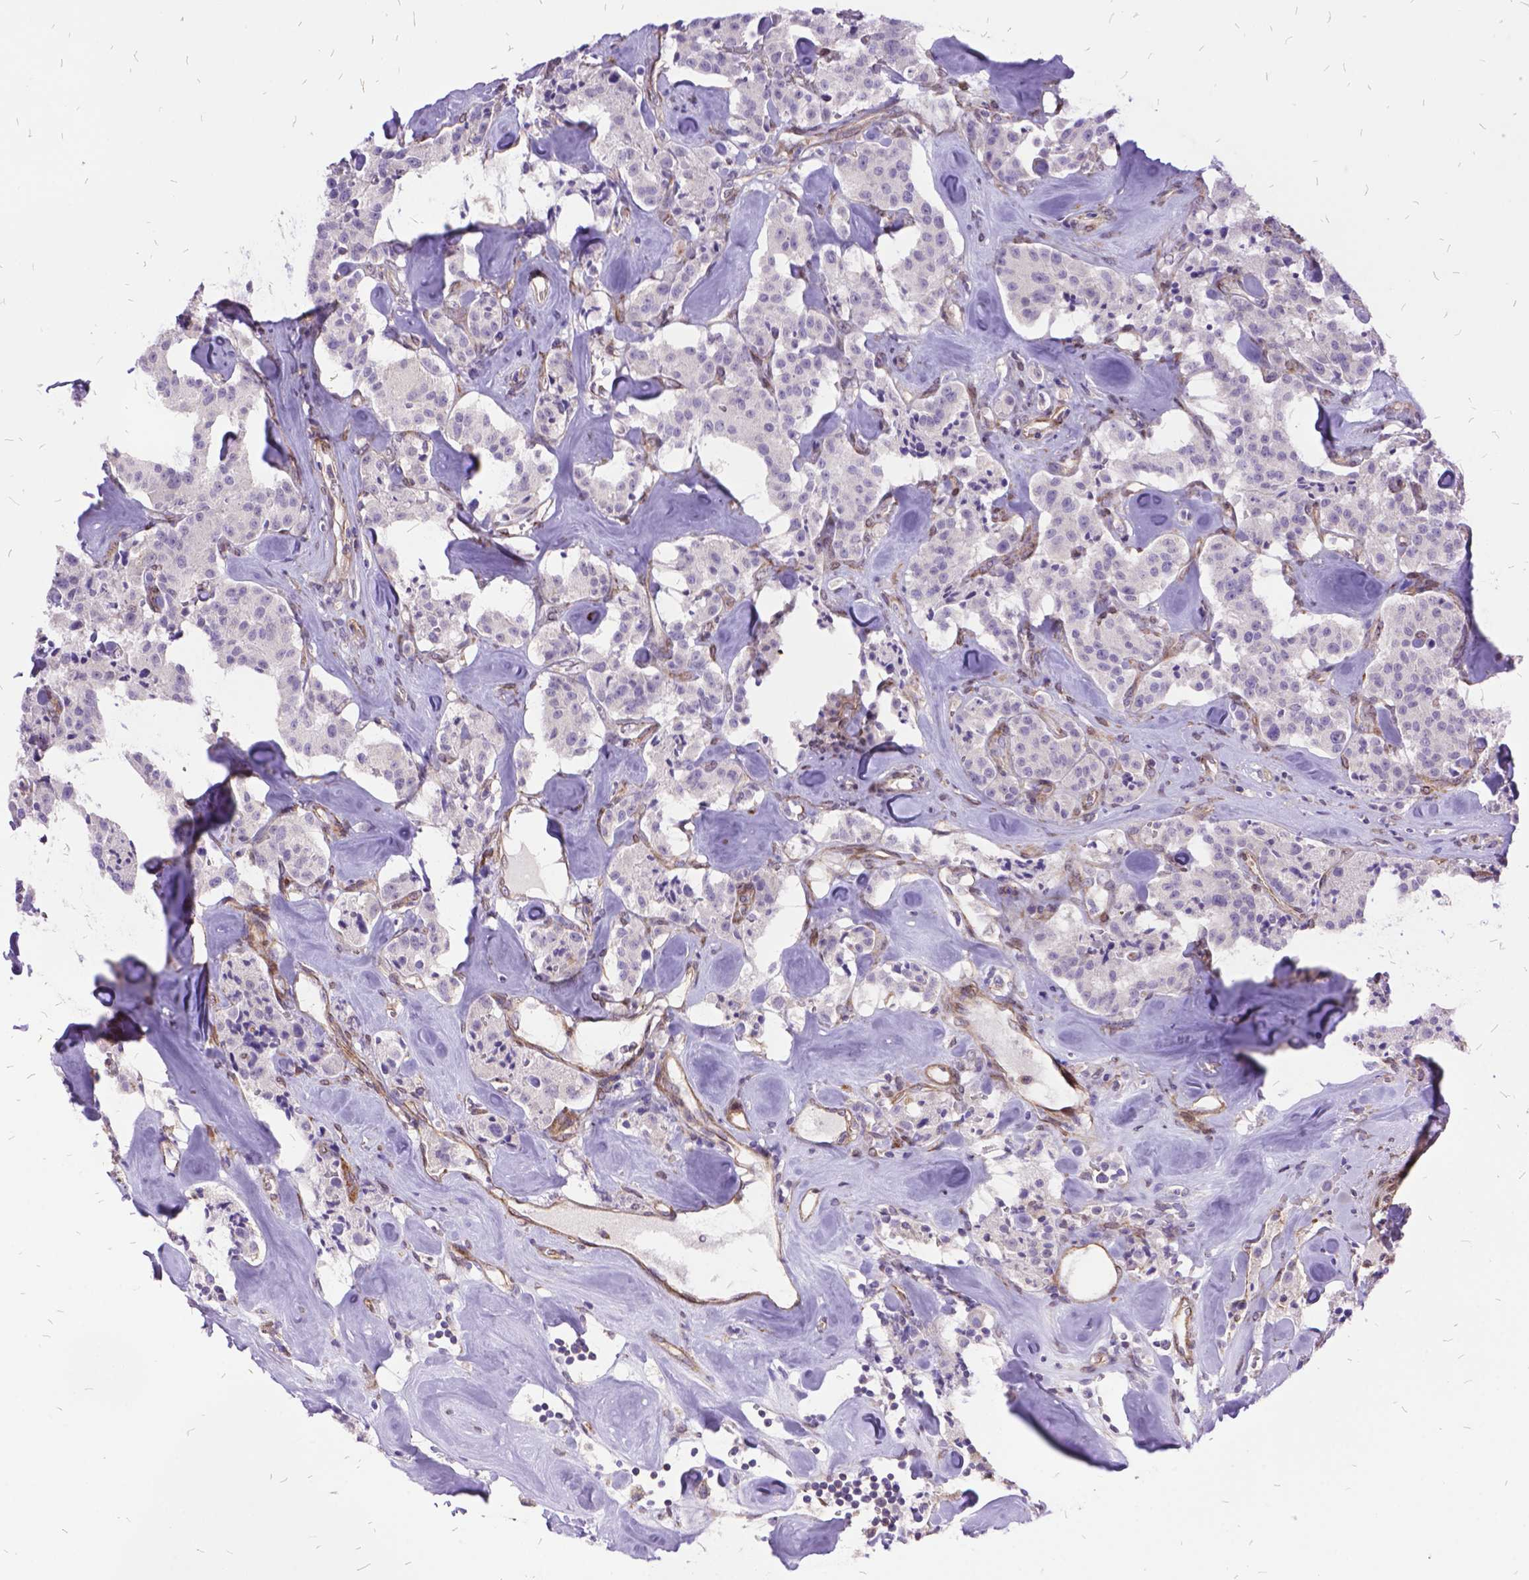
{"staining": {"intensity": "negative", "quantity": "none", "location": "none"}, "tissue": "carcinoid", "cell_type": "Tumor cells", "image_type": "cancer", "snomed": [{"axis": "morphology", "description": "Carcinoid, malignant, NOS"}, {"axis": "topography", "description": "Pancreas"}], "caption": "Photomicrograph shows no significant protein positivity in tumor cells of carcinoid (malignant).", "gene": "GRB7", "patient": {"sex": "male", "age": 41}}